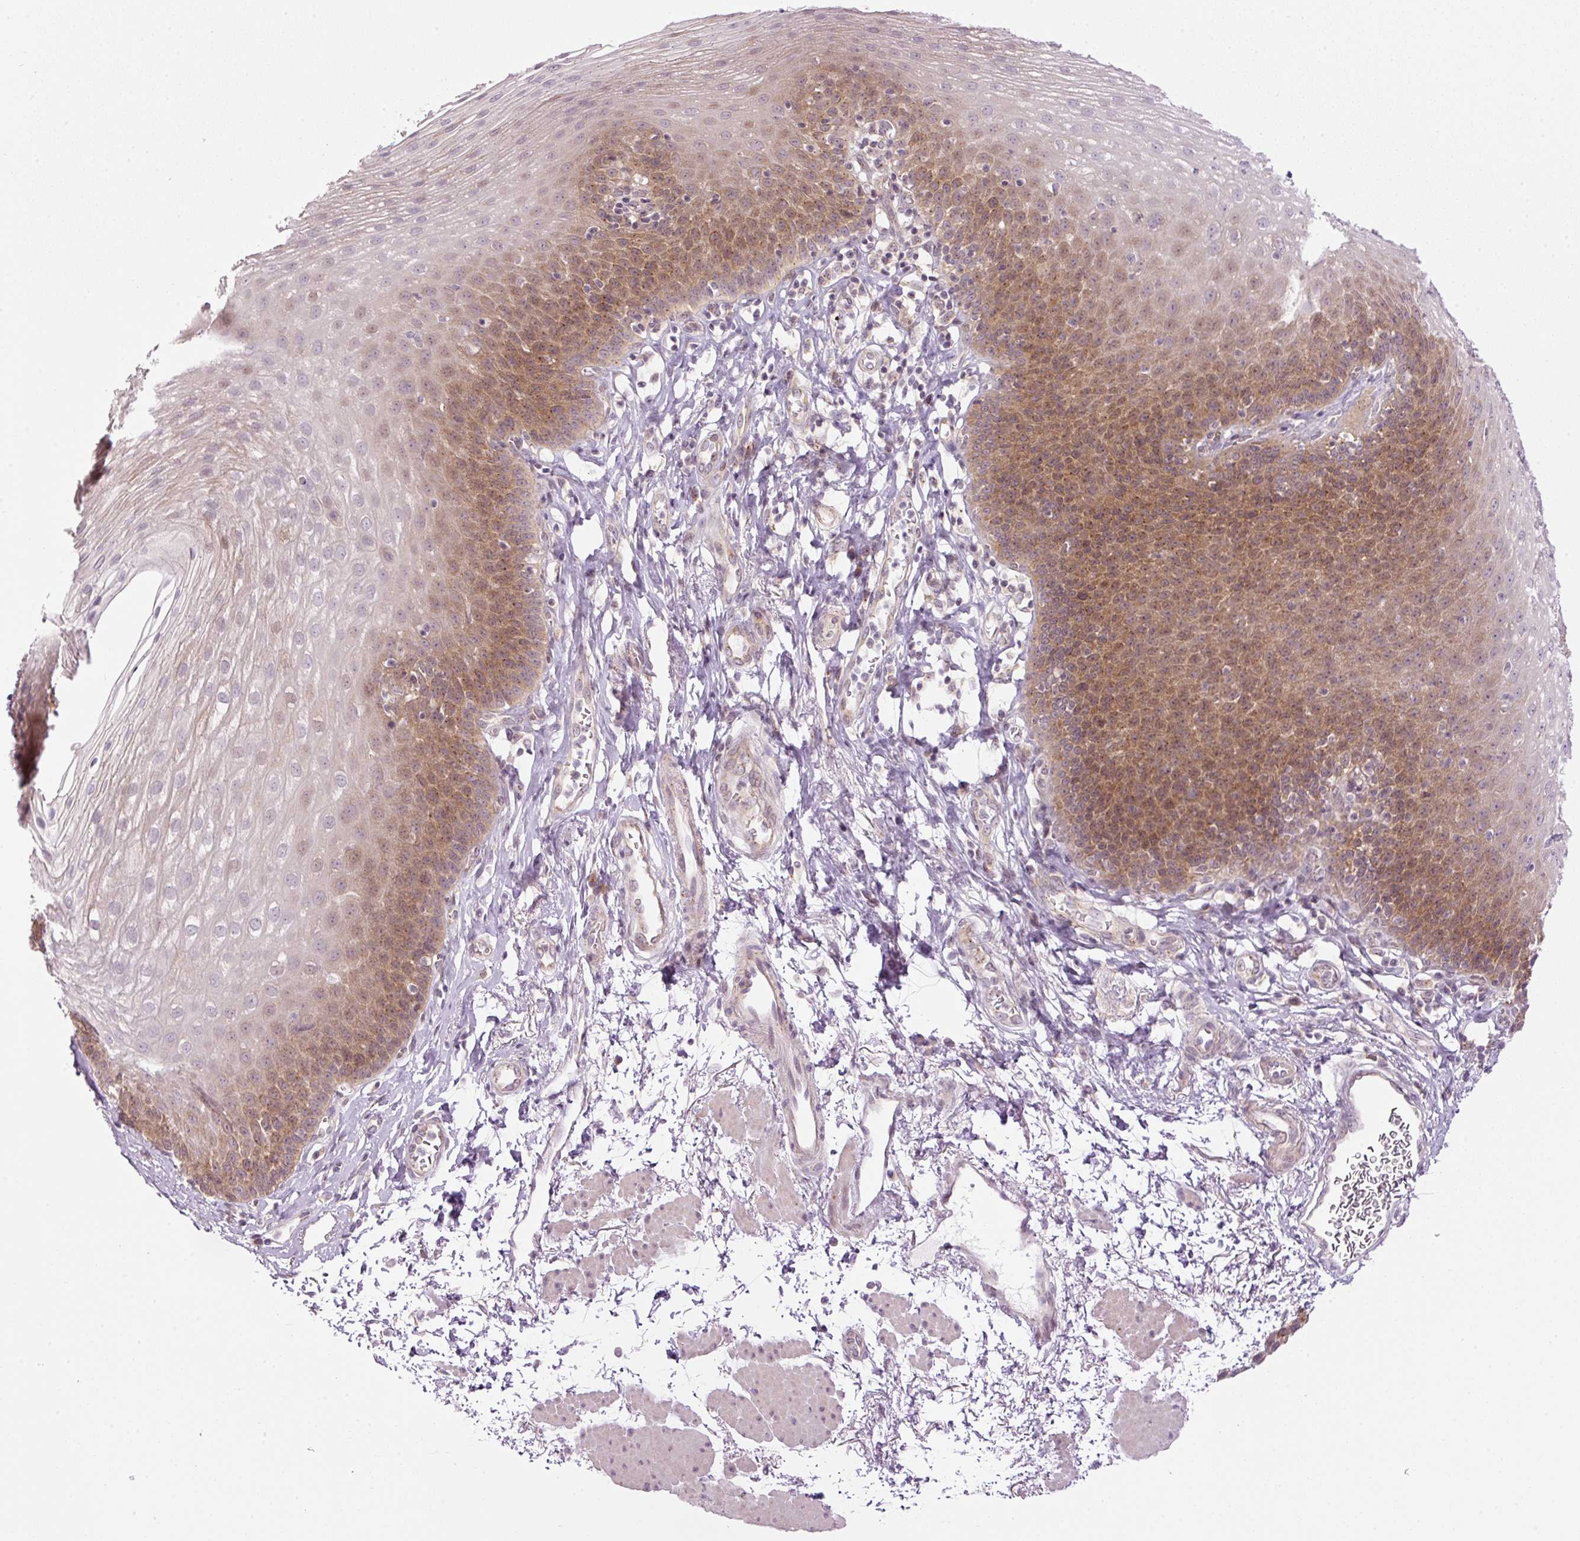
{"staining": {"intensity": "moderate", "quantity": ">75%", "location": "cytoplasmic/membranous,nuclear"}, "tissue": "esophagus", "cell_type": "Squamous epithelial cells", "image_type": "normal", "snomed": [{"axis": "morphology", "description": "Normal tissue, NOS"}, {"axis": "topography", "description": "Esophagus"}], "caption": "Esophagus stained with DAB (3,3'-diaminobenzidine) IHC exhibits medium levels of moderate cytoplasmic/membranous,nuclear staining in about >75% of squamous epithelial cells.", "gene": "MZT2A", "patient": {"sex": "female", "age": 81}}